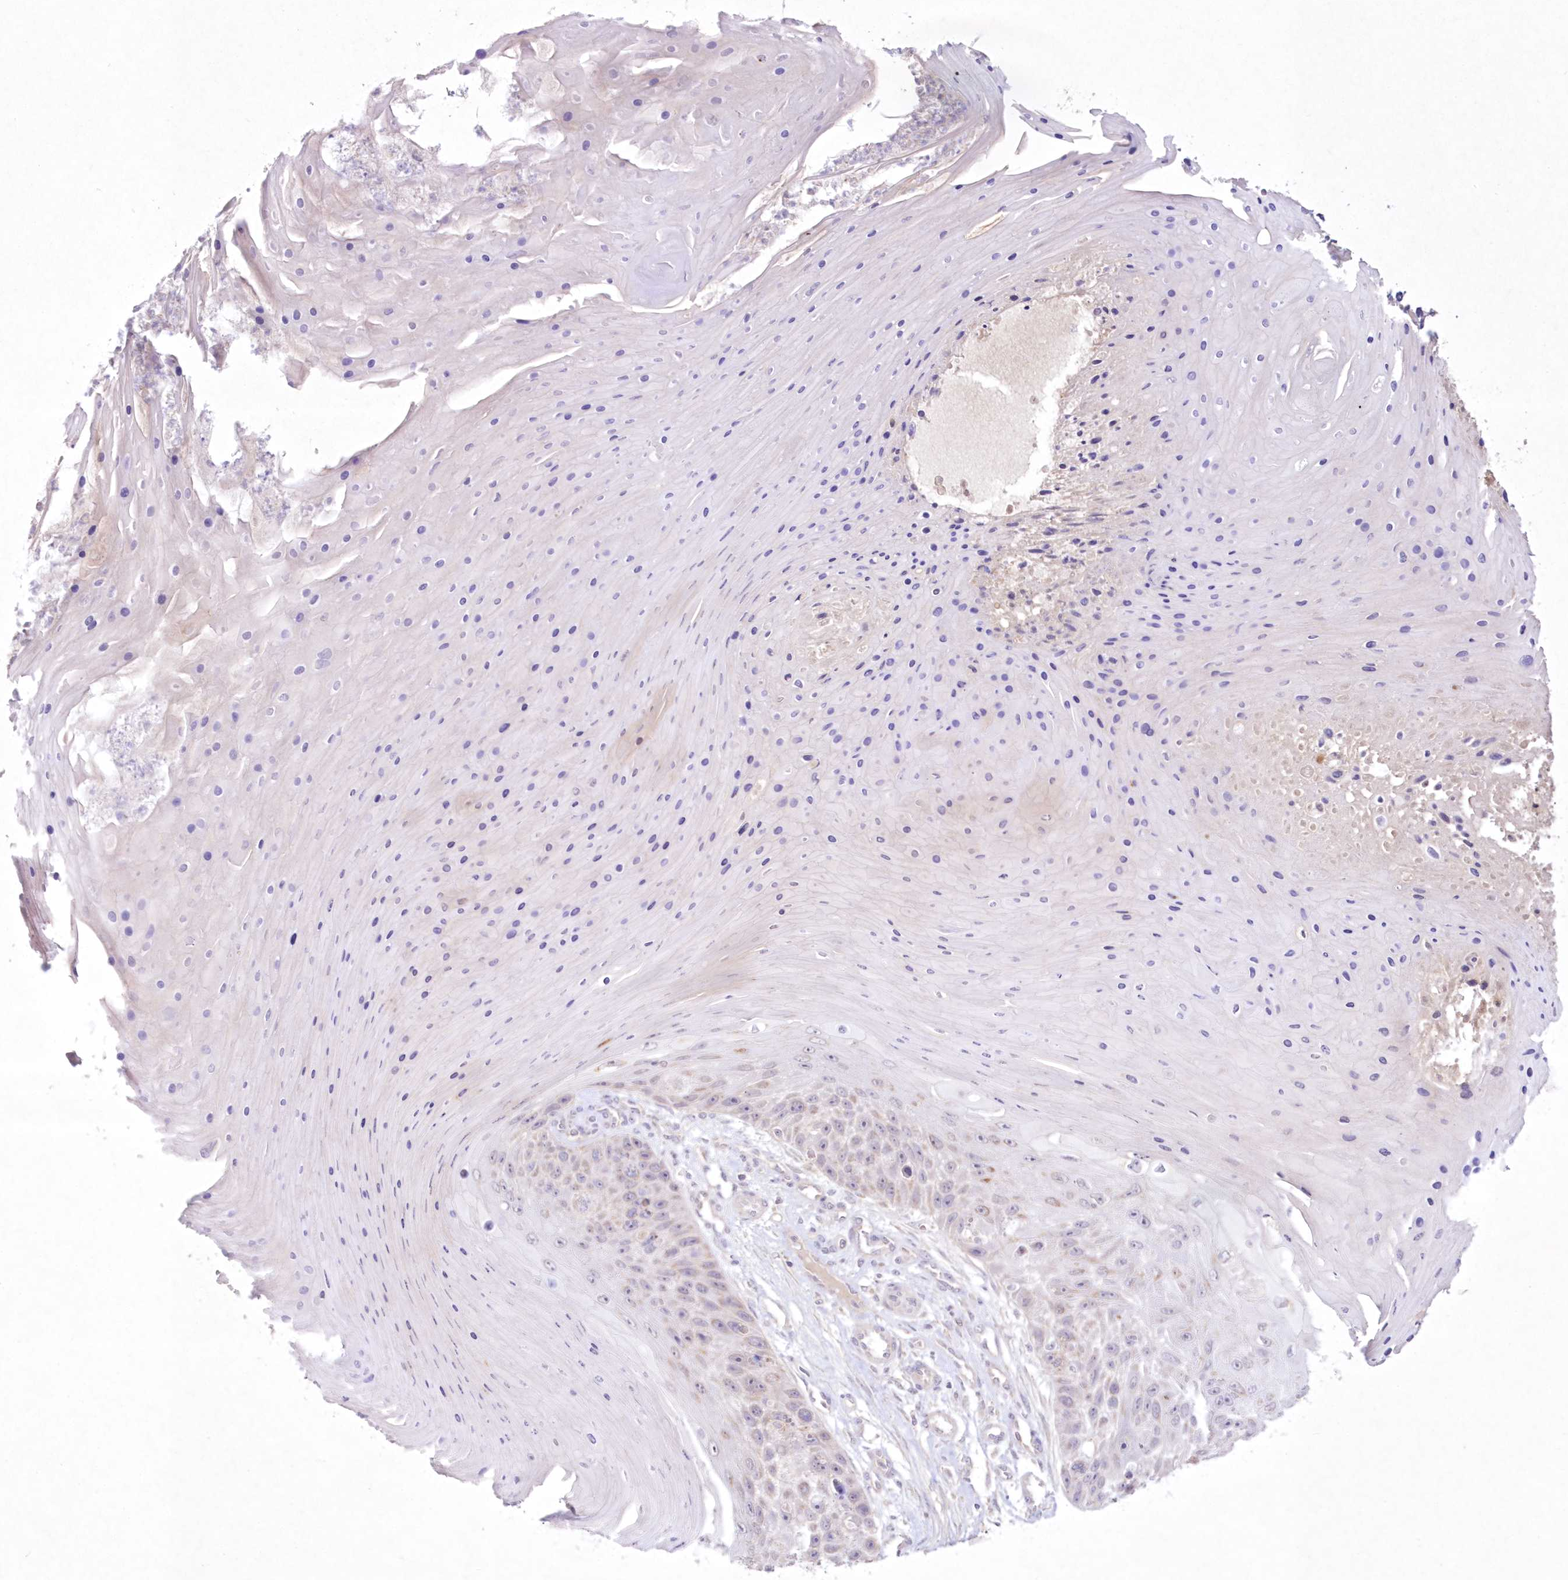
{"staining": {"intensity": "weak", "quantity": "<25%", "location": "cytoplasmic/membranous"}, "tissue": "skin cancer", "cell_type": "Tumor cells", "image_type": "cancer", "snomed": [{"axis": "morphology", "description": "Squamous cell carcinoma, NOS"}, {"axis": "topography", "description": "Skin"}], "caption": "Tumor cells show no significant expression in skin cancer.", "gene": "NEU4", "patient": {"sex": "female", "age": 88}}